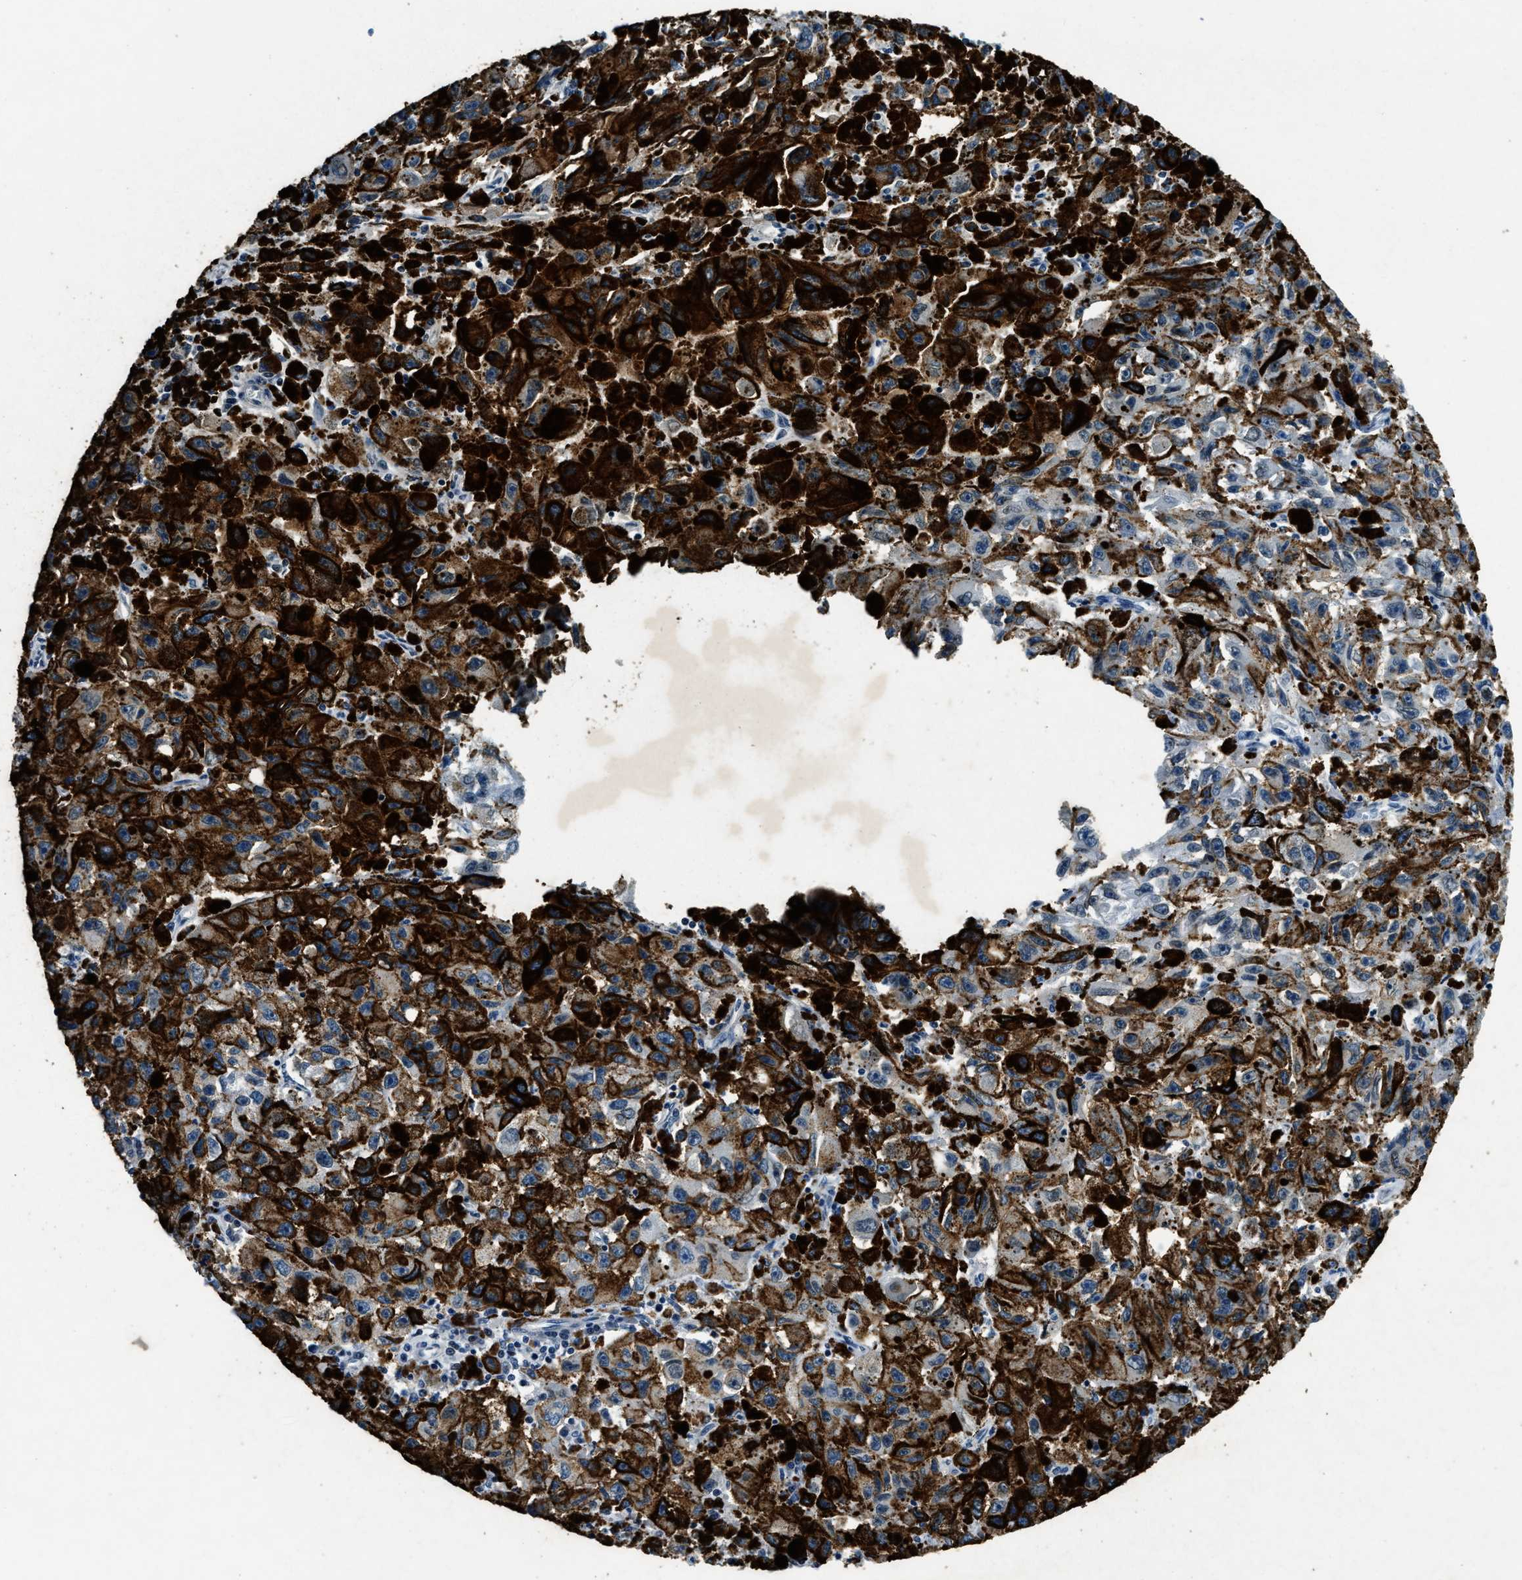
{"staining": {"intensity": "strong", "quantity": "25%-75%", "location": "cytoplasmic/membranous"}, "tissue": "melanoma", "cell_type": "Tumor cells", "image_type": "cancer", "snomed": [{"axis": "morphology", "description": "Malignant melanoma, NOS"}, {"axis": "topography", "description": "Skin"}], "caption": "IHC staining of melanoma, which reveals high levels of strong cytoplasmic/membranous staining in about 25%-75% of tumor cells indicating strong cytoplasmic/membranous protein expression. The staining was performed using DAB (3,3'-diaminobenzidine) (brown) for protein detection and nuclei were counterstained in hematoxylin (blue).", "gene": "ZC3HC1", "patient": {"sex": "female", "age": 104}}